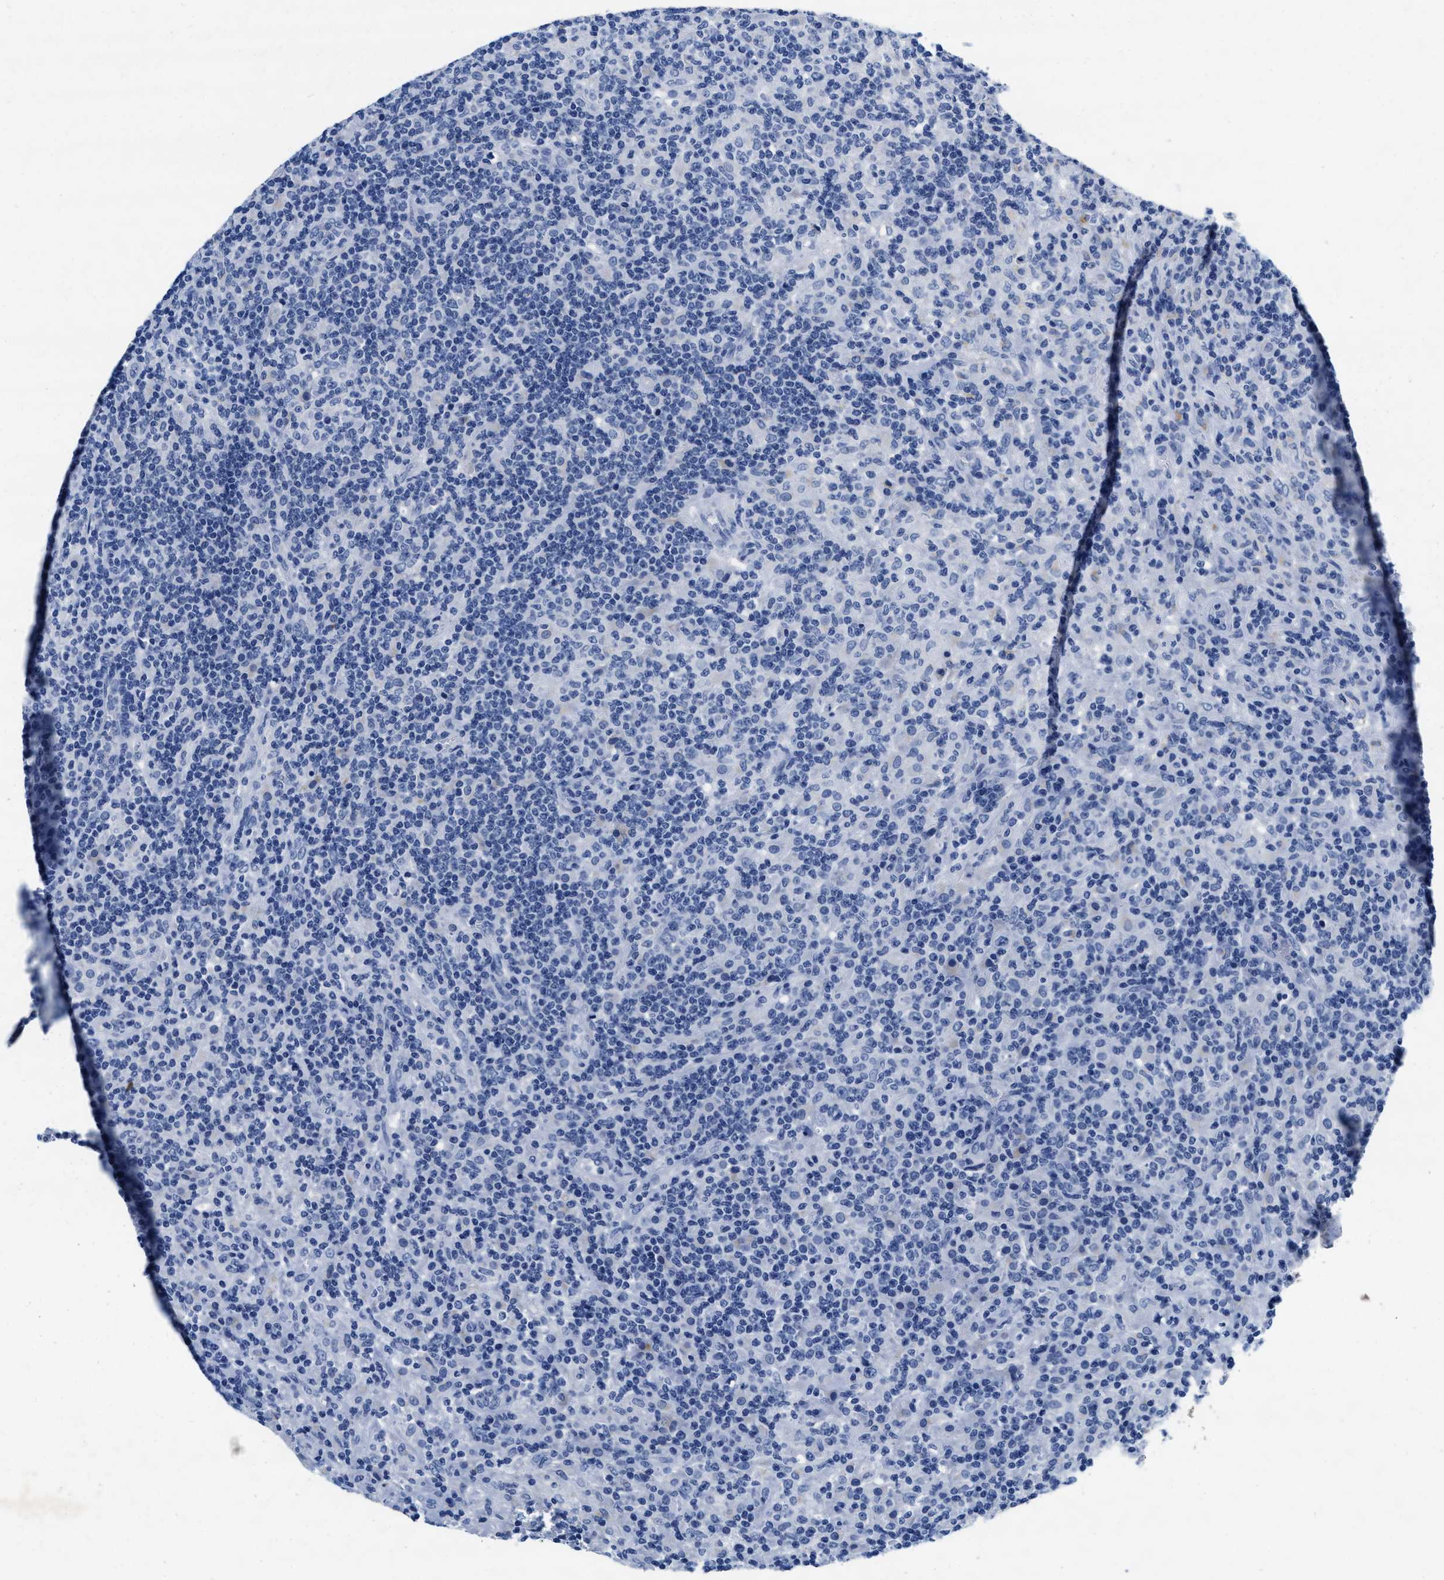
{"staining": {"intensity": "negative", "quantity": "none", "location": "none"}, "tissue": "lymphoma", "cell_type": "Tumor cells", "image_type": "cancer", "snomed": [{"axis": "morphology", "description": "Hodgkin's disease, NOS"}, {"axis": "topography", "description": "Lymph node"}], "caption": "The image displays no significant staining in tumor cells of lymphoma.", "gene": "TTC3", "patient": {"sex": "male", "age": 70}}